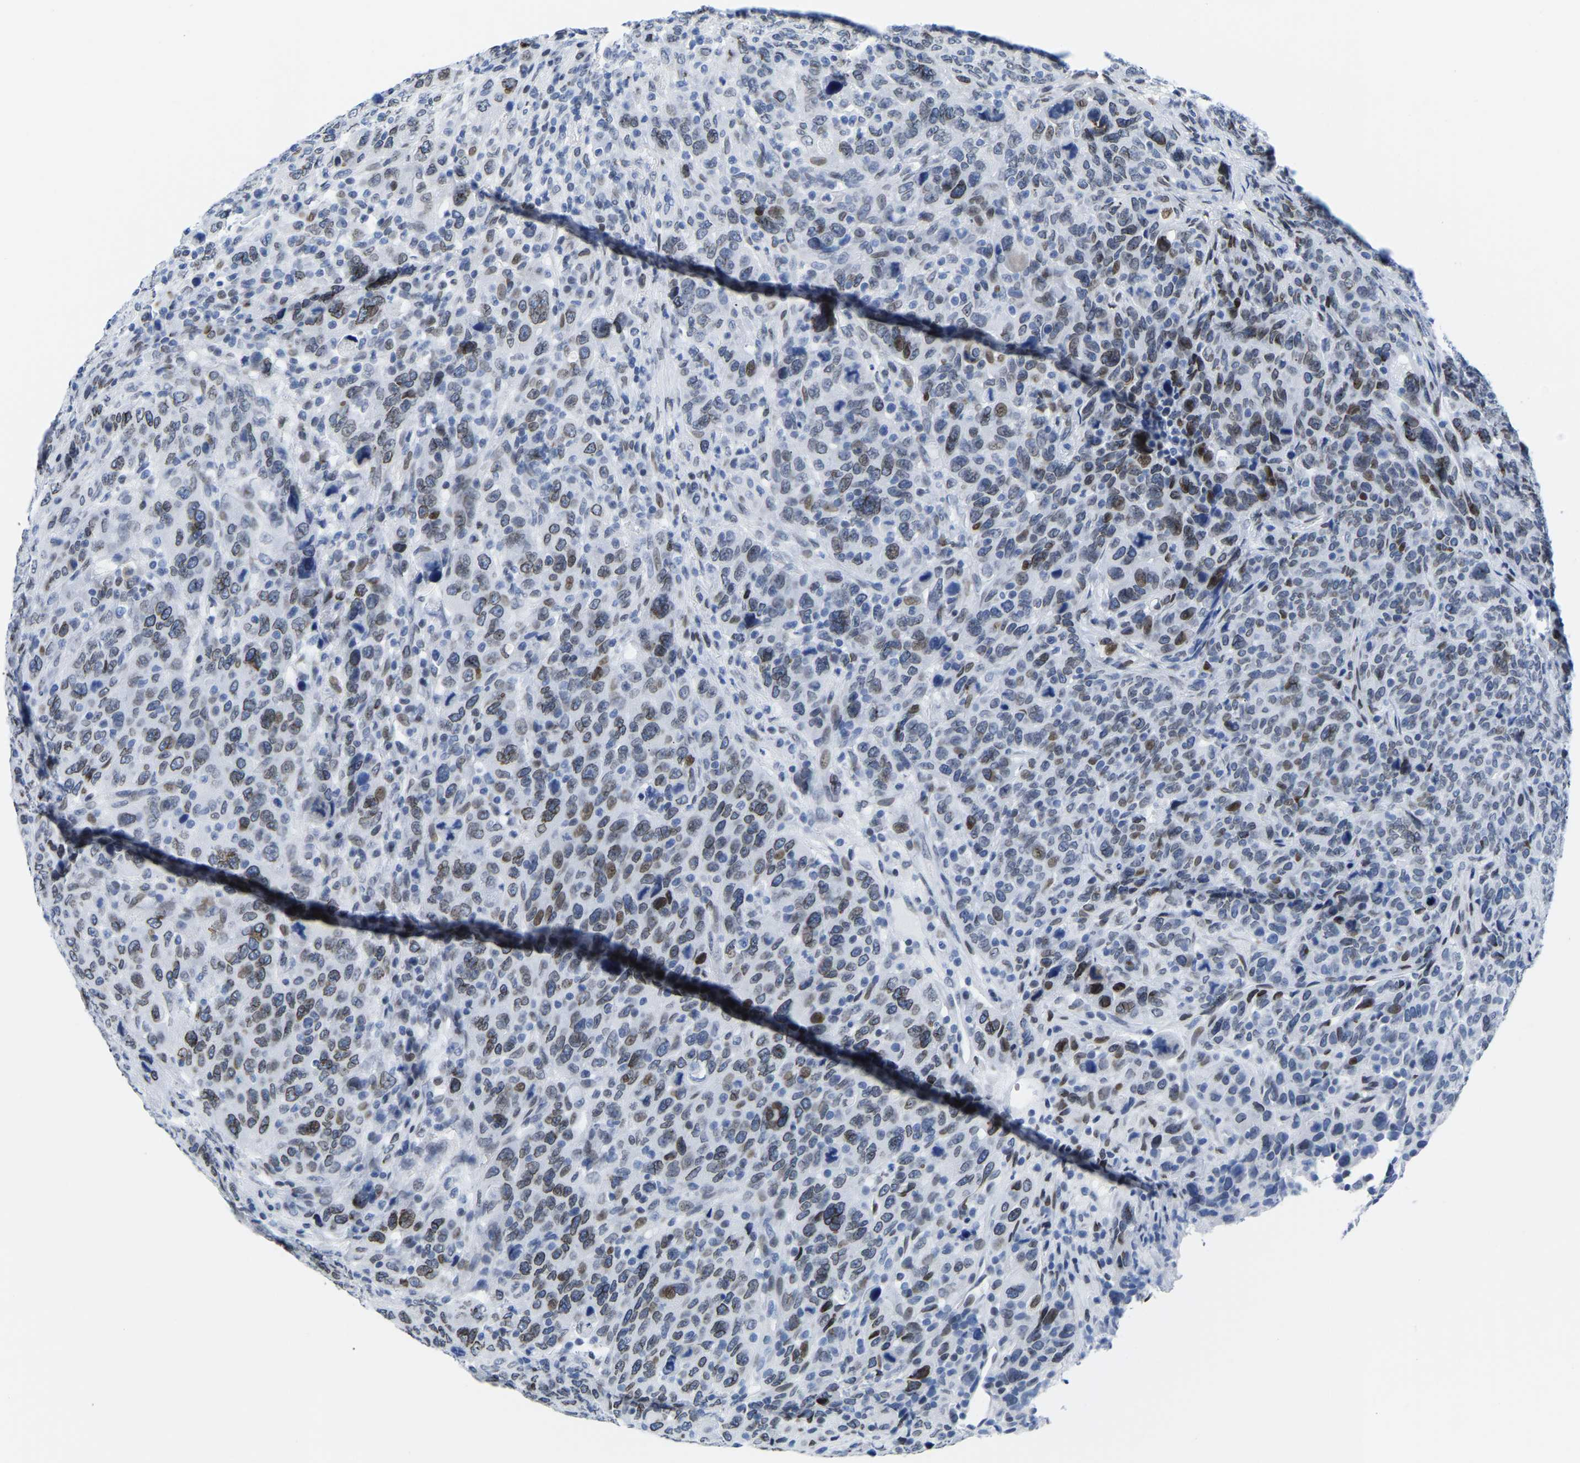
{"staining": {"intensity": "weak", "quantity": ">75%", "location": "cytoplasmic/membranous,nuclear"}, "tissue": "breast cancer", "cell_type": "Tumor cells", "image_type": "cancer", "snomed": [{"axis": "morphology", "description": "Duct carcinoma"}, {"axis": "topography", "description": "Breast"}], "caption": "Human breast cancer (invasive ductal carcinoma) stained for a protein (brown) demonstrates weak cytoplasmic/membranous and nuclear positive expression in approximately >75% of tumor cells.", "gene": "UPK3A", "patient": {"sex": "female", "age": 37}}